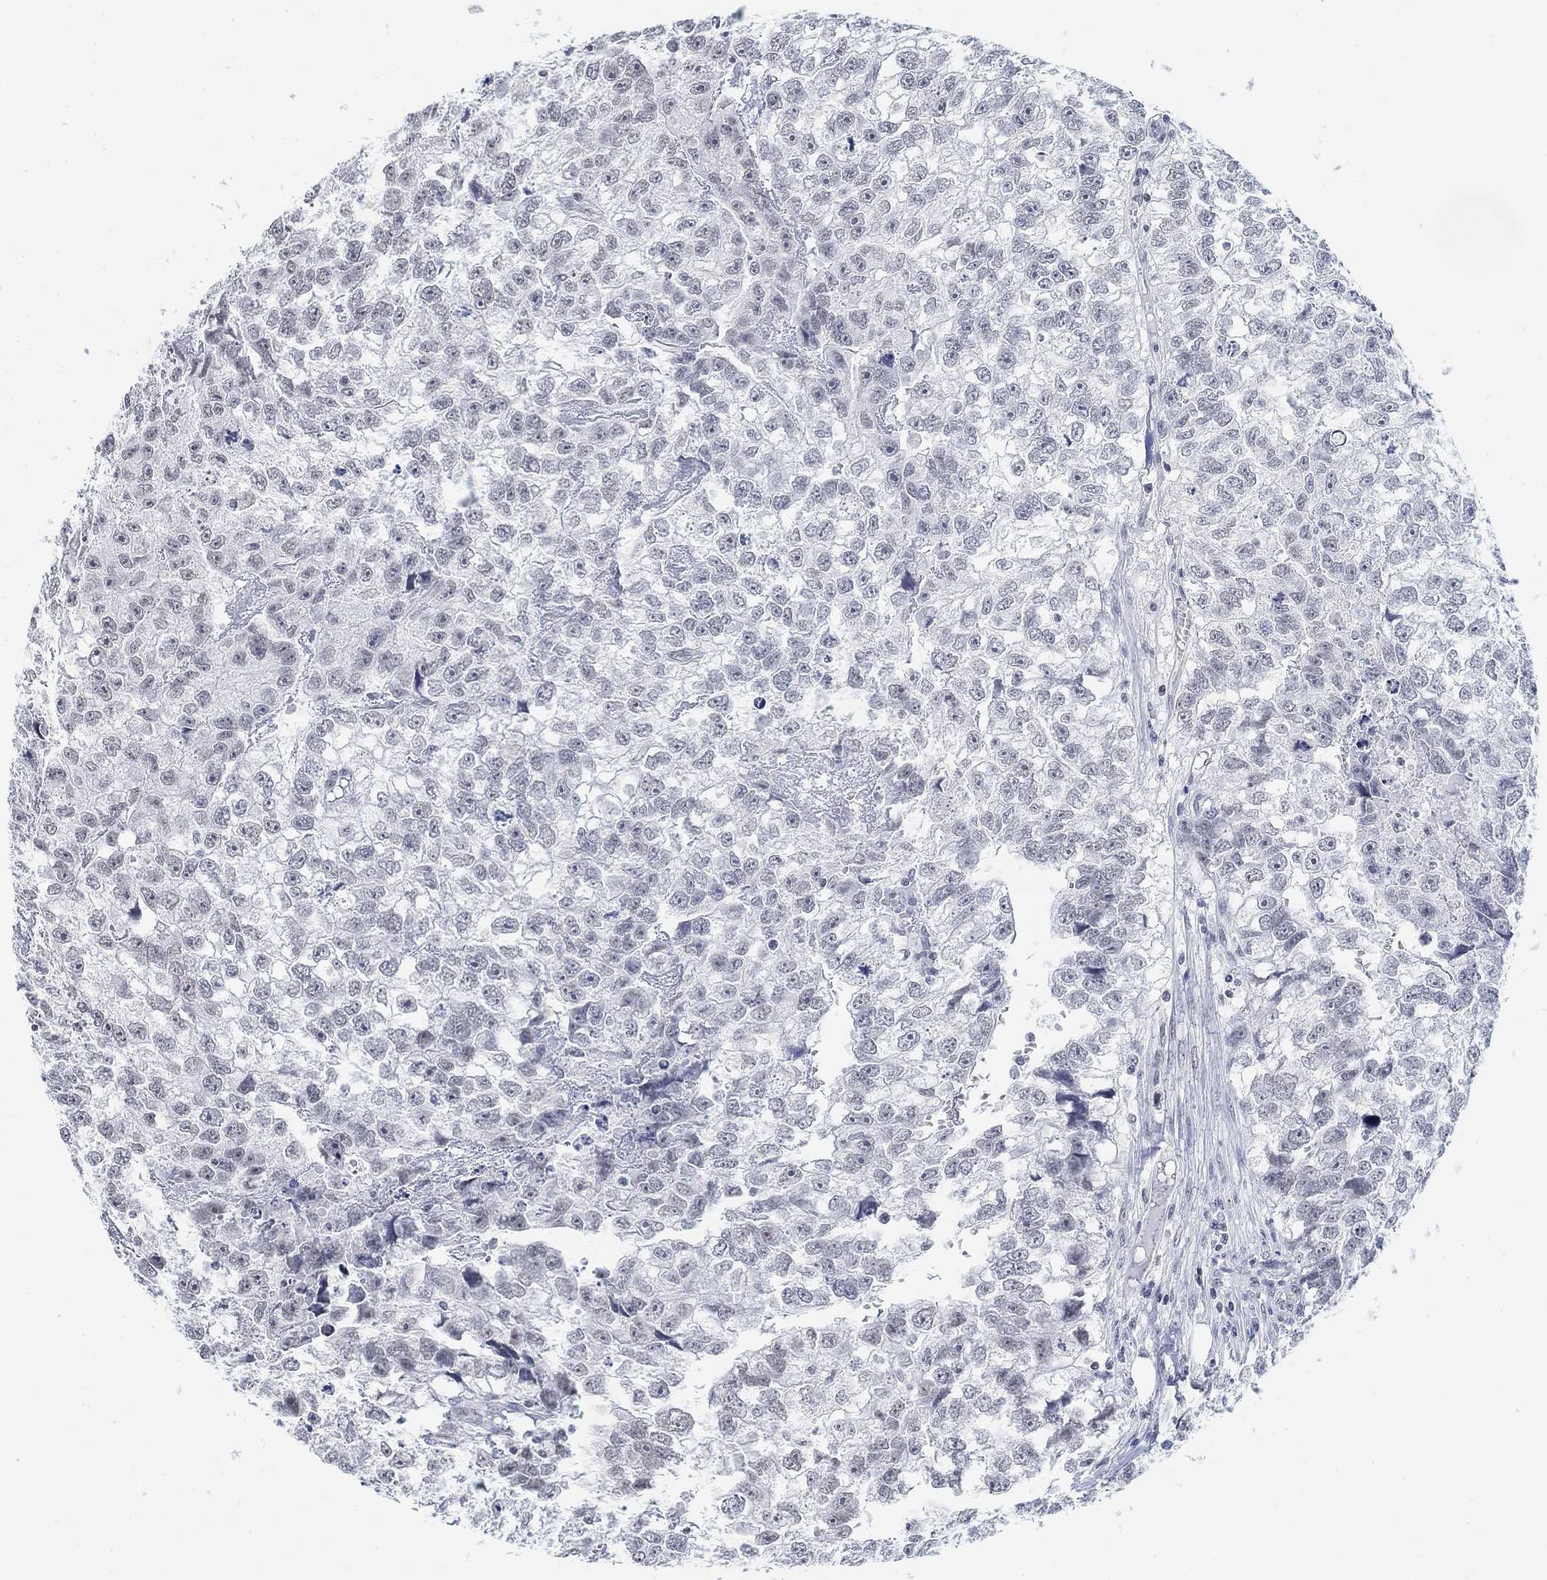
{"staining": {"intensity": "negative", "quantity": "none", "location": "none"}, "tissue": "testis cancer", "cell_type": "Tumor cells", "image_type": "cancer", "snomed": [{"axis": "morphology", "description": "Carcinoma, Embryonal, NOS"}, {"axis": "morphology", "description": "Teratoma, malignant, NOS"}, {"axis": "topography", "description": "Testis"}], "caption": "Immunohistochemistry (IHC) of human teratoma (malignant) (testis) displays no expression in tumor cells. Brightfield microscopy of IHC stained with DAB (brown) and hematoxylin (blue), captured at high magnification.", "gene": "PURG", "patient": {"sex": "male", "age": 44}}